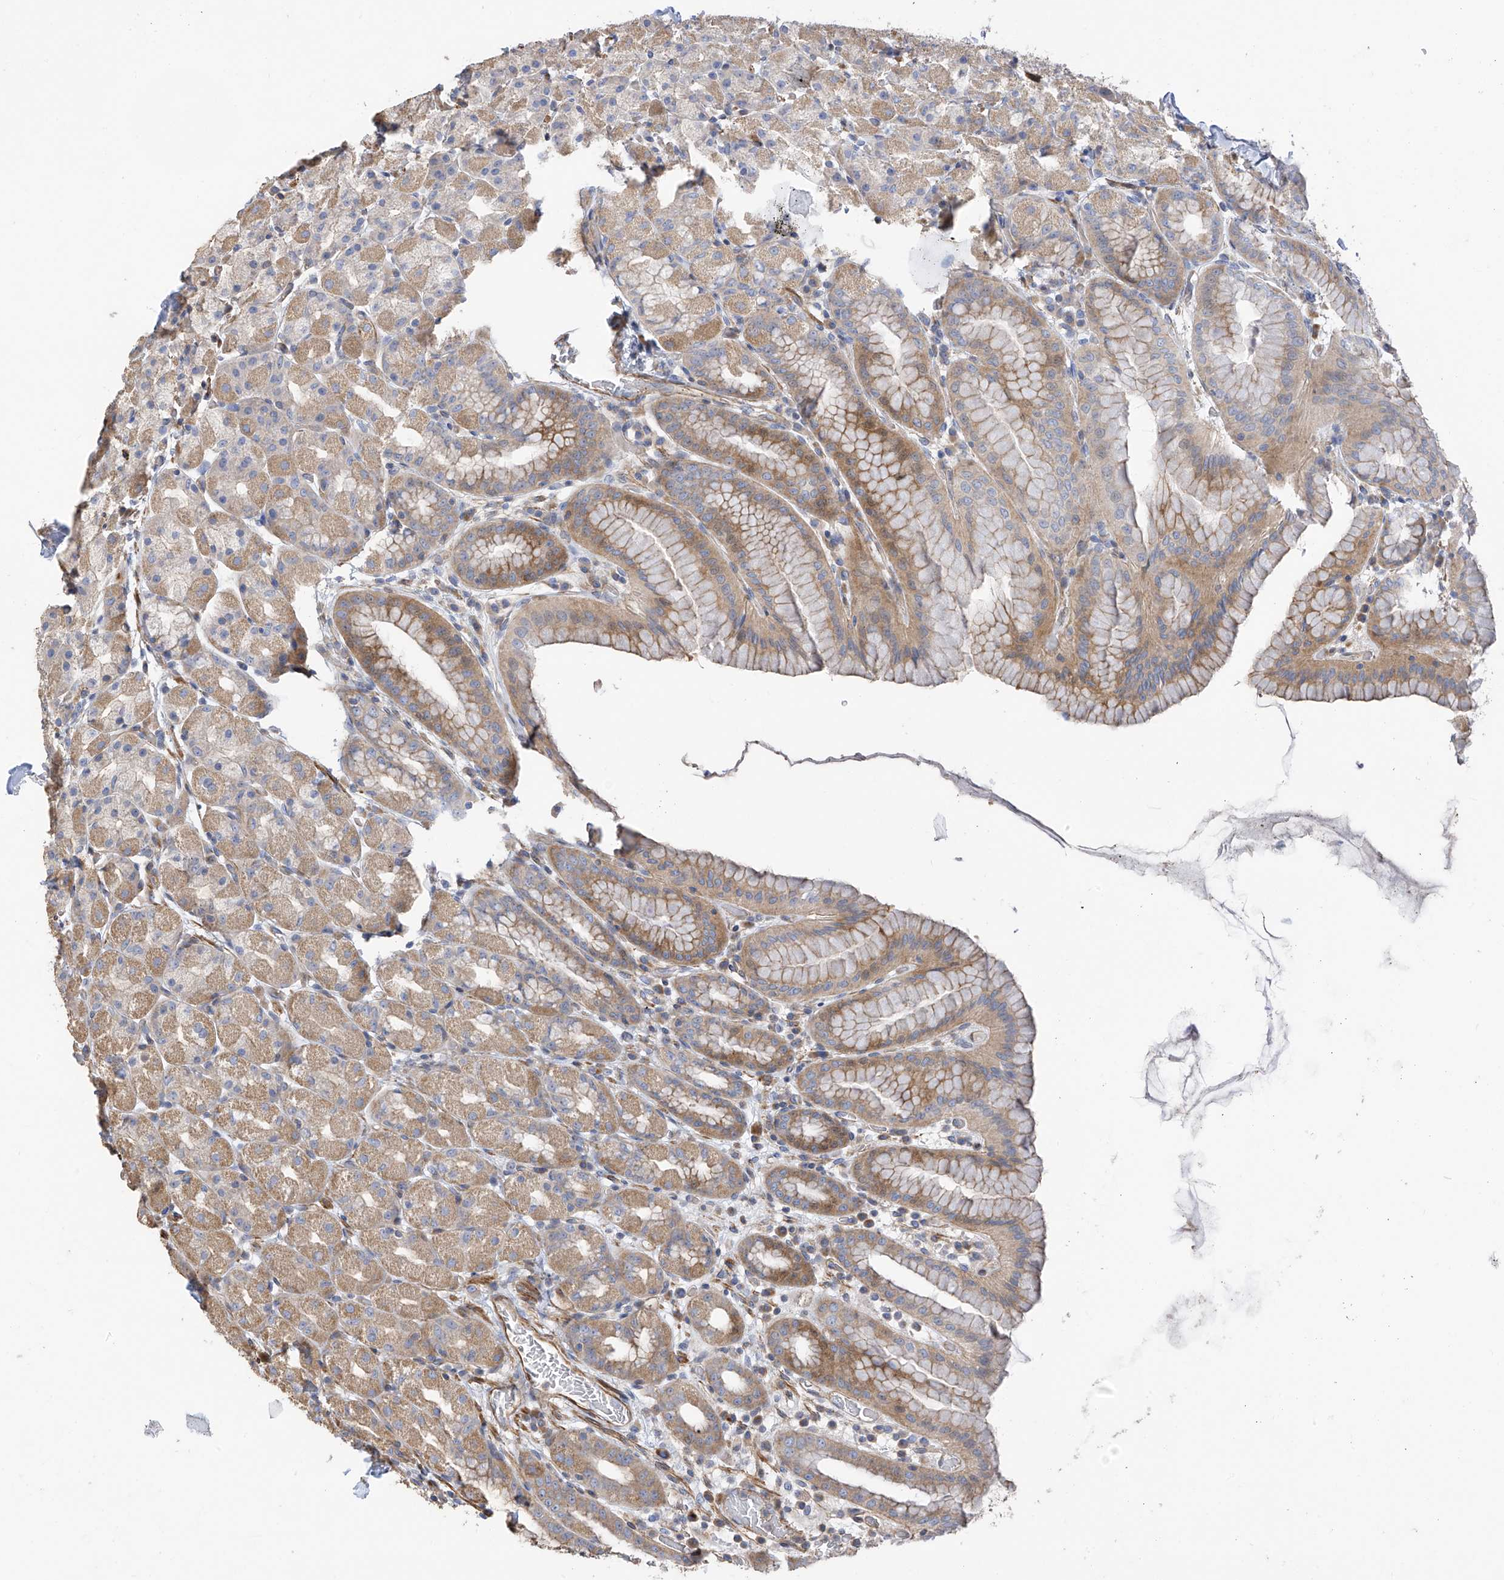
{"staining": {"intensity": "moderate", "quantity": "25%-75%", "location": "cytoplasmic/membranous"}, "tissue": "stomach", "cell_type": "Glandular cells", "image_type": "normal", "snomed": [{"axis": "morphology", "description": "Normal tissue, NOS"}, {"axis": "topography", "description": "Stomach, upper"}], "caption": "Stomach stained with a brown dye demonstrates moderate cytoplasmic/membranous positive positivity in approximately 25%-75% of glandular cells.", "gene": "SLC43A3", "patient": {"sex": "male", "age": 68}}